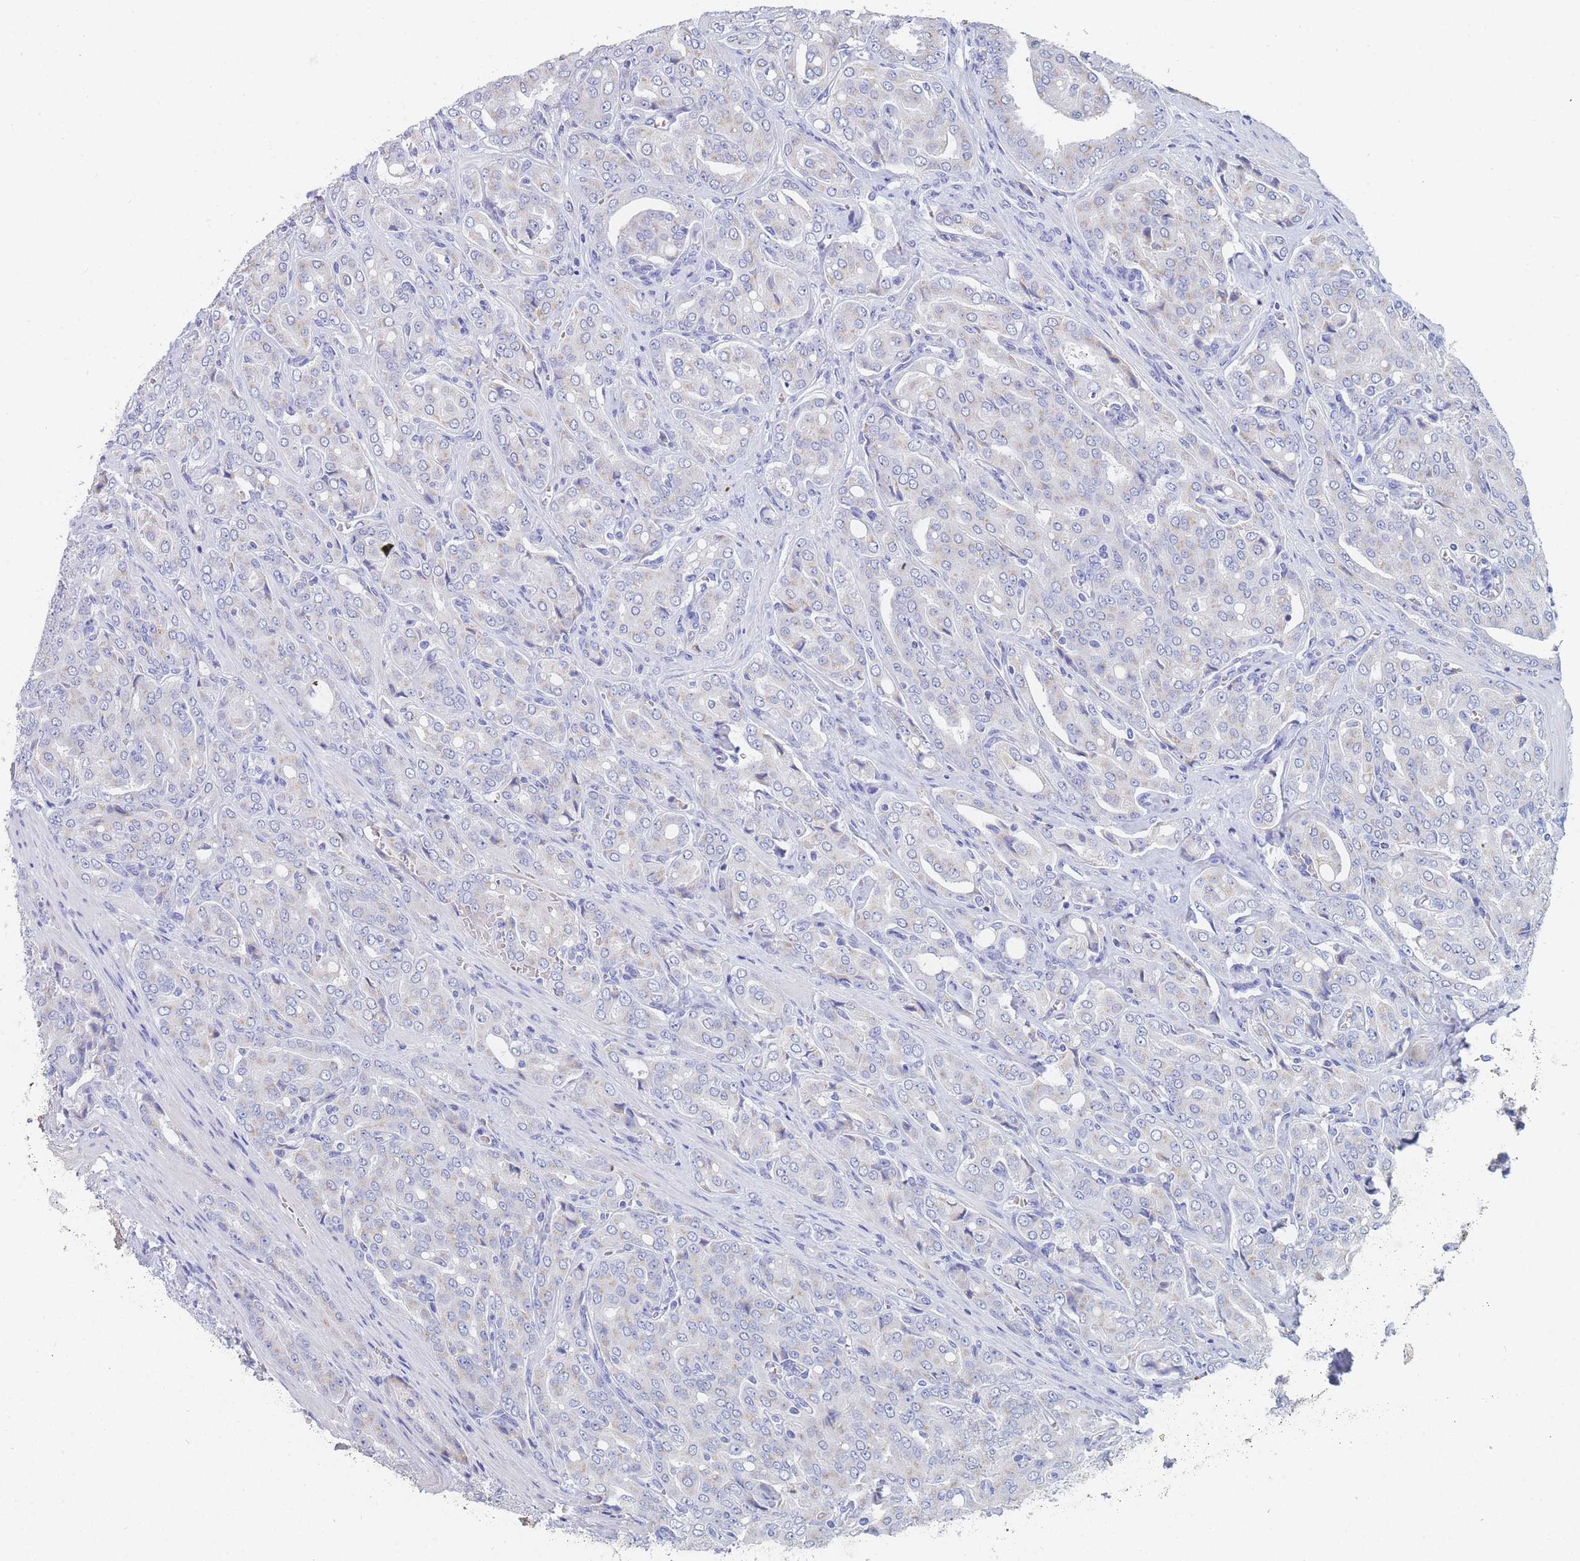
{"staining": {"intensity": "weak", "quantity": "<25%", "location": "cytoplasmic/membranous"}, "tissue": "prostate cancer", "cell_type": "Tumor cells", "image_type": "cancer", "snomed": [{"axis": "morphology", "description": "Adenocarcinoma, High grade"}, {"axis": "topography", "description": "Prostate"}], "caption": "Immunohistochemistry (IHC) image of neoplastic tissue: prostate cancer stained with DAB shows no significant protein positivity in tumor cells.", "gene": "SLC25A35", "patient": {"sex": "male", "age": 68}}